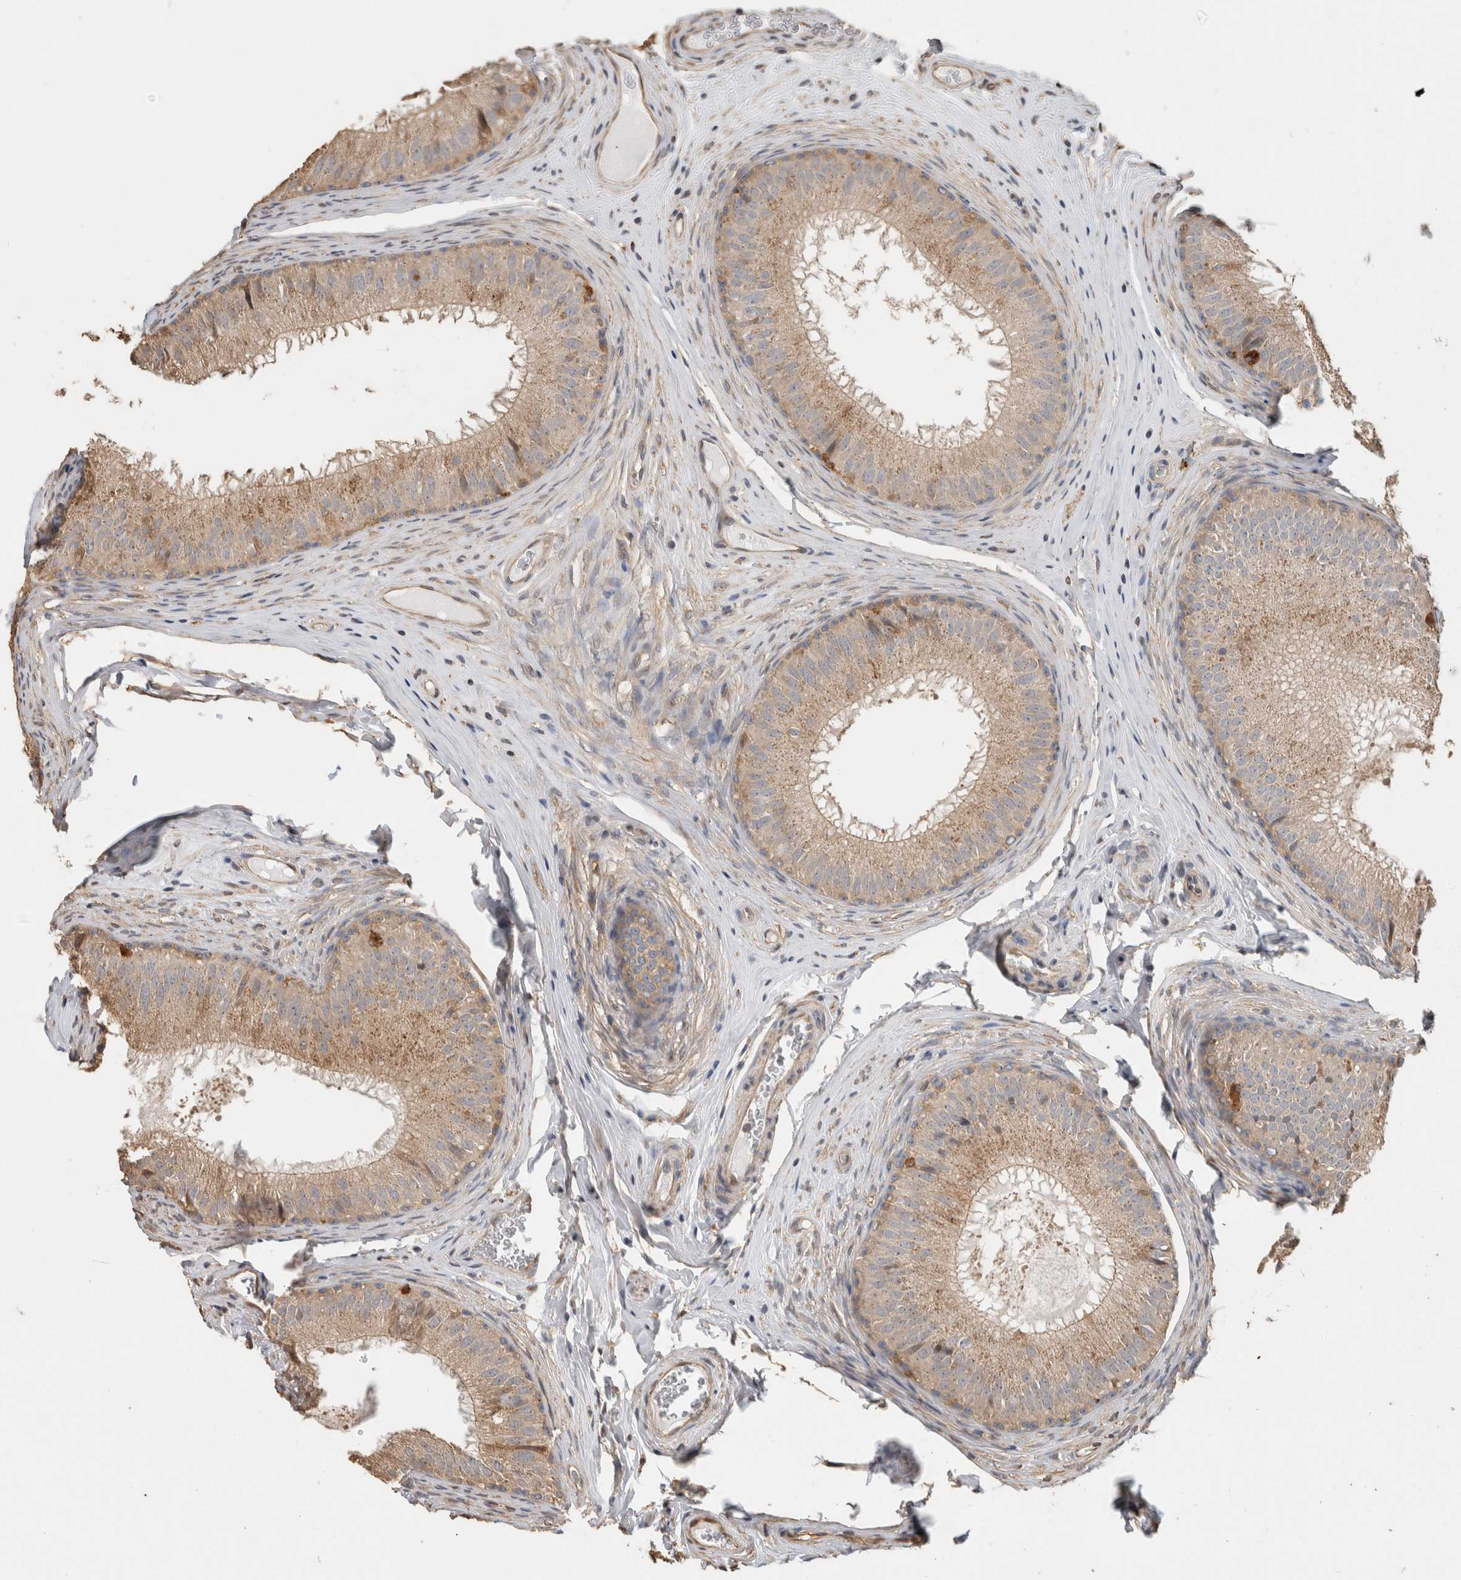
{"staining": {"intensity": "weak", "quantity": ">75%", "location": "cytoplasmic/membranous"}, "tissue": "epididymis", "cell_type": "Glandular cells", "image_type": "normal", "snomed": [{"axis": "morphology", "description": "Normal tissue, NOS"}, {"axis": "topography", "description": "Epididymis"}], "caption": "Immunohistochemistry (IHC) staining of unremarkable epididymis, which shows low levels of weak cytoplasmic/membranous staining in approximately >75% of glandular cells indicating weak cytoplasmic/membranous protein staining. The staining was performed using DAB (3,3'-diaminobenzidine) (brown) for protein detection and nuclei were counterstained in hematoxylin (blue).", "gene": "CLIP1", "patient": {"sex": "male", "age": 32}}